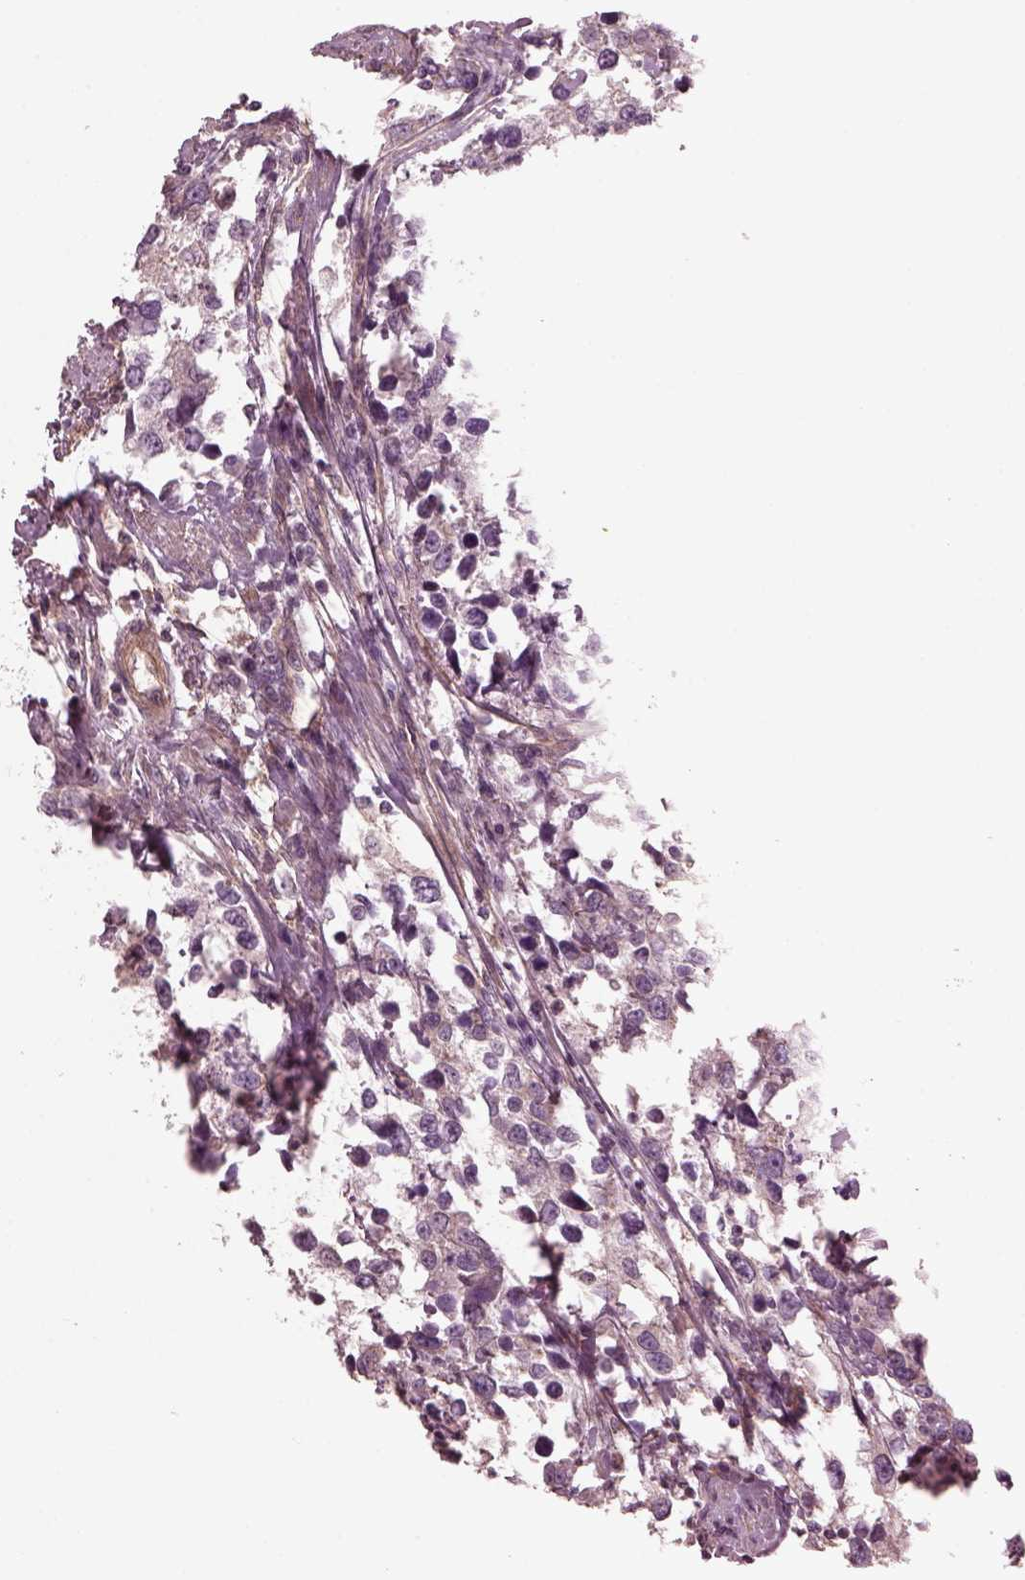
{"staining": {"intensity": "weak", "quantity": ">75%", "location": "cytoplasmic/membranous"}, "tissue": "urothelial cancer", "cell_type": "Tumor cells", "image_type": "cancer", "snomed": [{"axis": "morphology", "description": "Urothelial carcinoma, NOS"}, {"axis": "morphology", "description": "Urothelial carcinoma, High grade"}, {"axis": "topography", "description": "Urinary bladder"}], "caption": "Urothelial carcinoma (high-grade) tissue demonstrates weak cytoplasmic/membranous expression in approximately >75% of tumor cells", "gene": "ODAD1", "patient": {"sex": "male", "age": 63}}